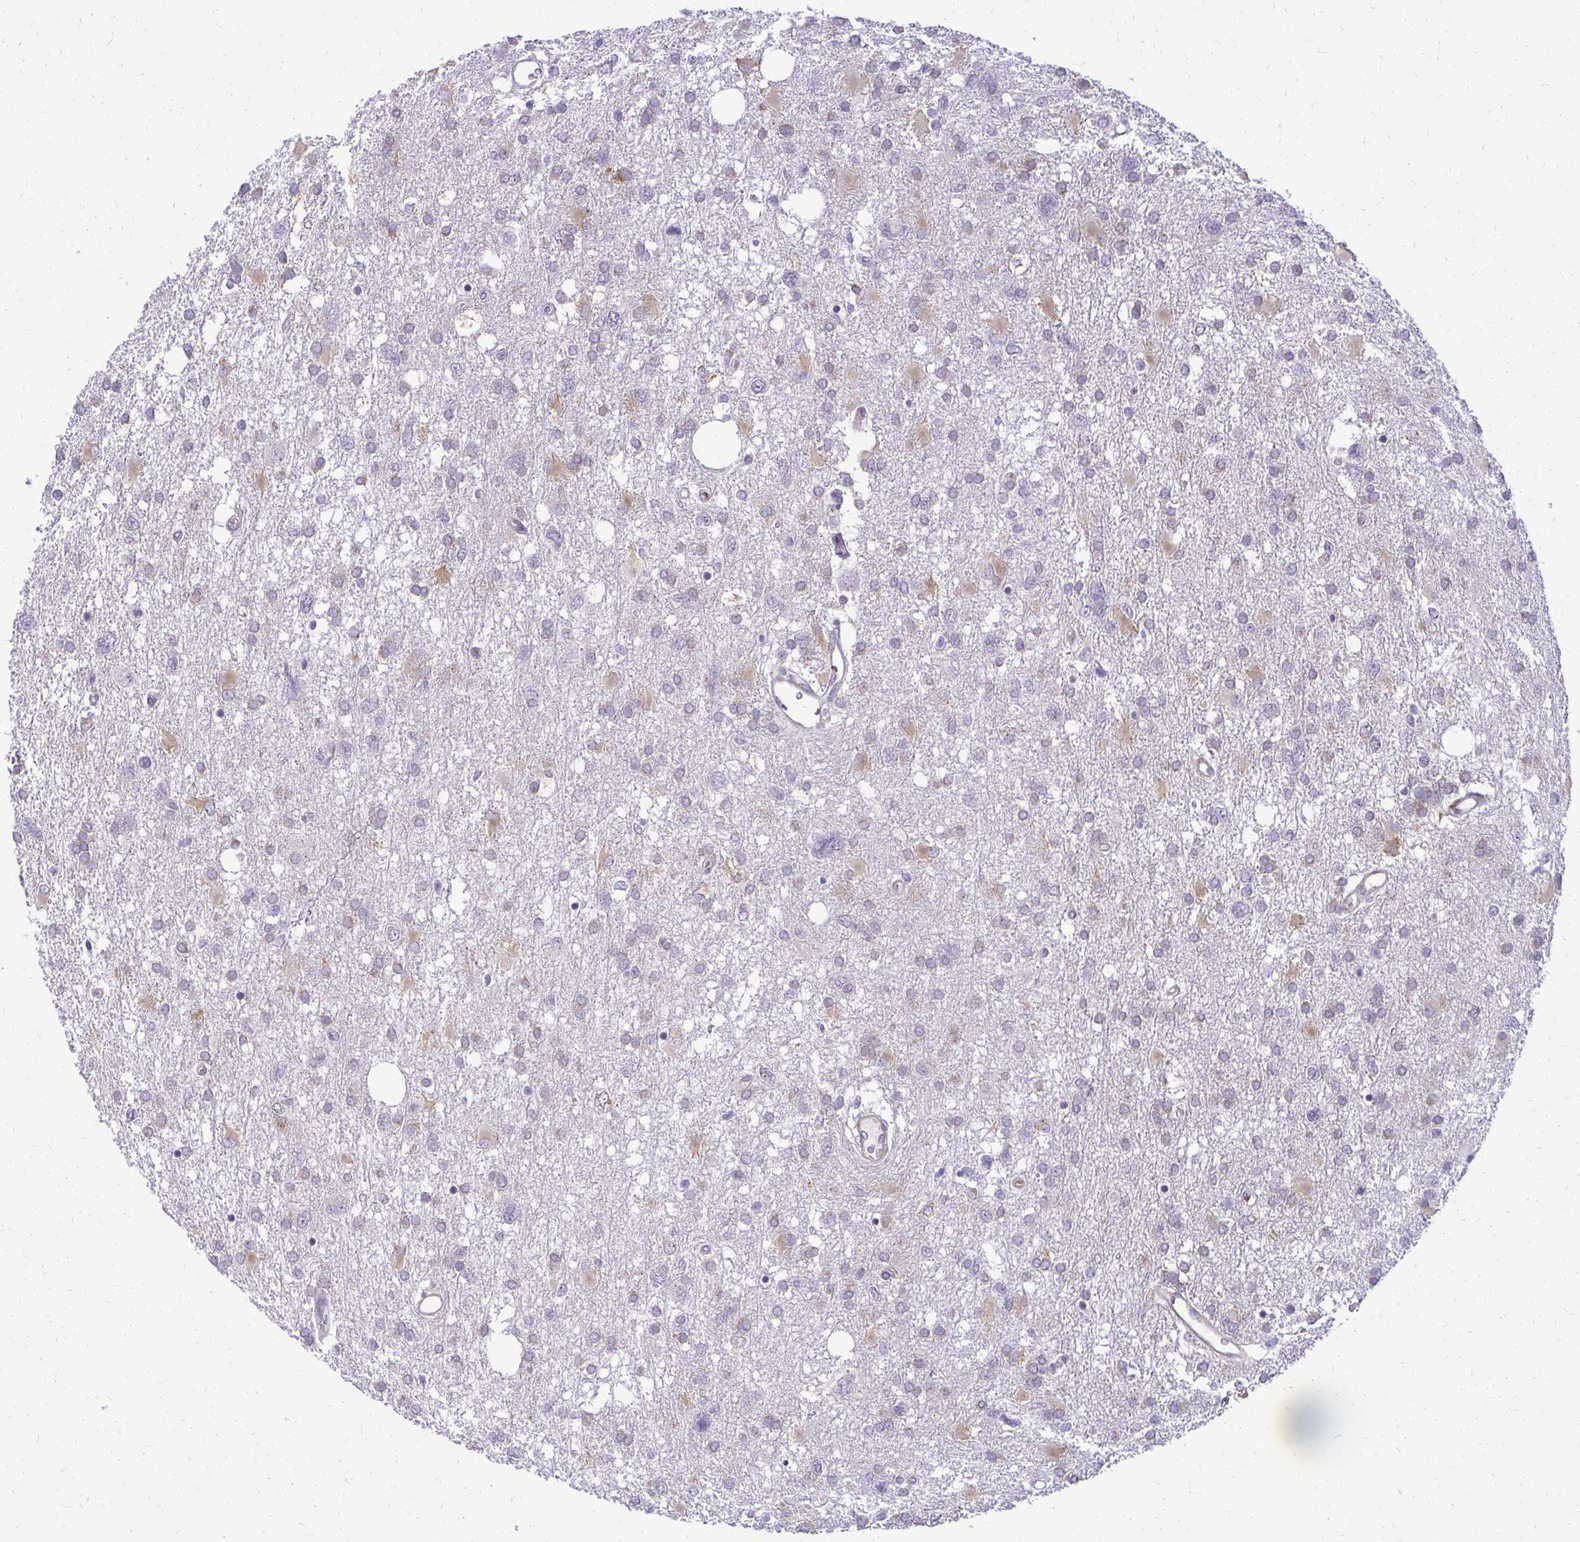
{"staining": {"intensity": "weak", "quantity": "<25%", "location": "cytoplasmic/membranous"}, "tissue": "glioma", "cell_type": "Tumor cells", "image_type": "cancer", "snomed": [{"axis": "morphology", "description": "Glioma, malignant, High grade"}, {"axis": "topography", "description": "Brain"}], "caption": "Immunohistochemistry of human glioma displays no expression in tumor cells.", "gene": "DEPP1", "patient": {"sex": "male", "age": 61}}